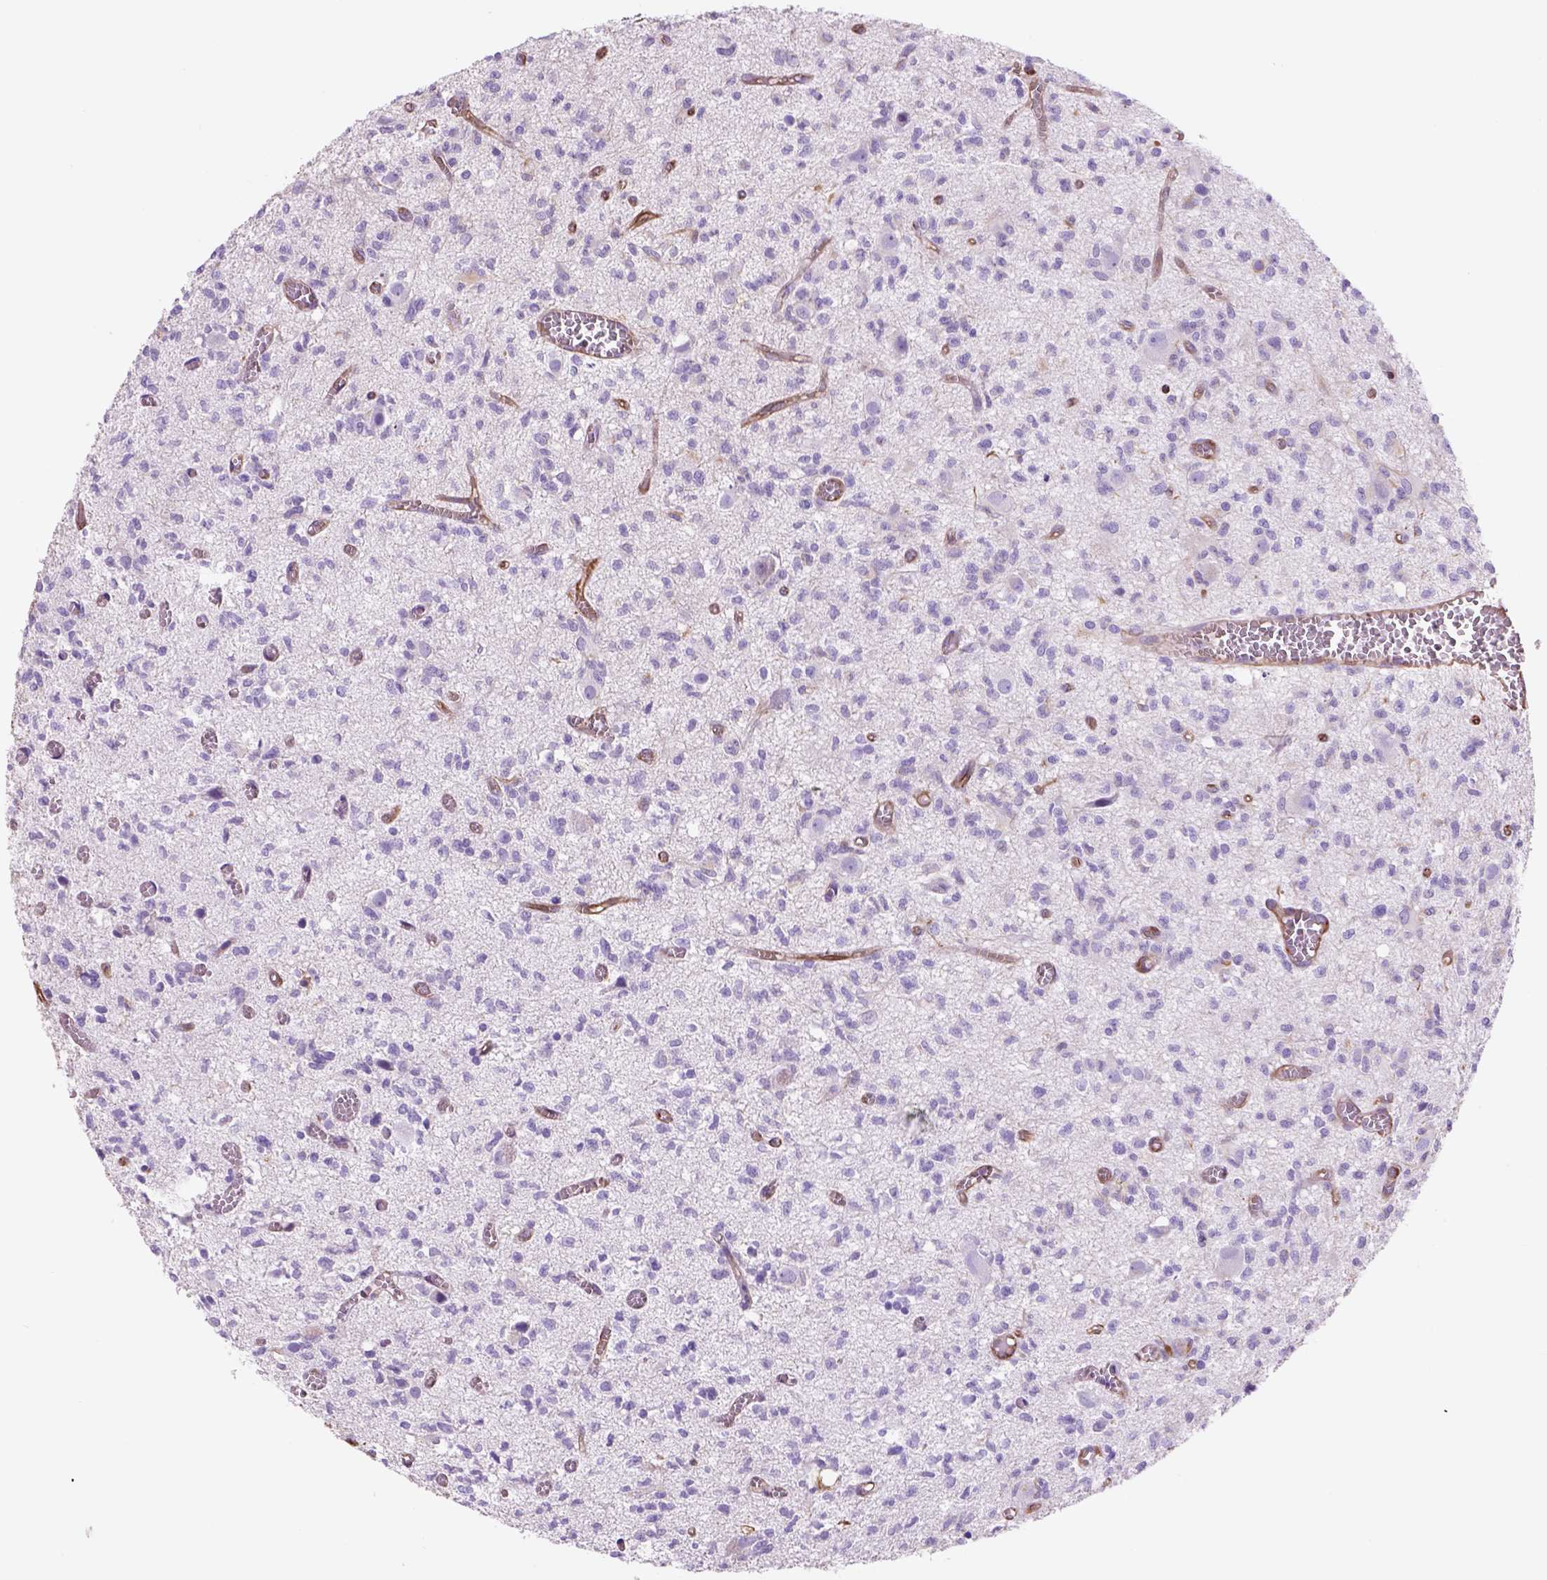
{"staining": {"intensity": "negative", "quantity": "none", "location": "none"}, "tissue": "glioma", "cell_type": "Tumor cells", "image_type": "cancer", "snomed": [{"axis": "morphology", "description": "Glioma, malignant, Low grade"}, {"axis": "topography", "description": "Brain"}], "caption": "Tumor cells are negative for brown protein staining in glioma. The staining is performed using DAB (3,3'-diaminobenzidine) brown chromogen with nuclei counter-stained in using hematoxylin.", "gene": "ZZZ3", "patient": {"sex": "male", "age": 64}}